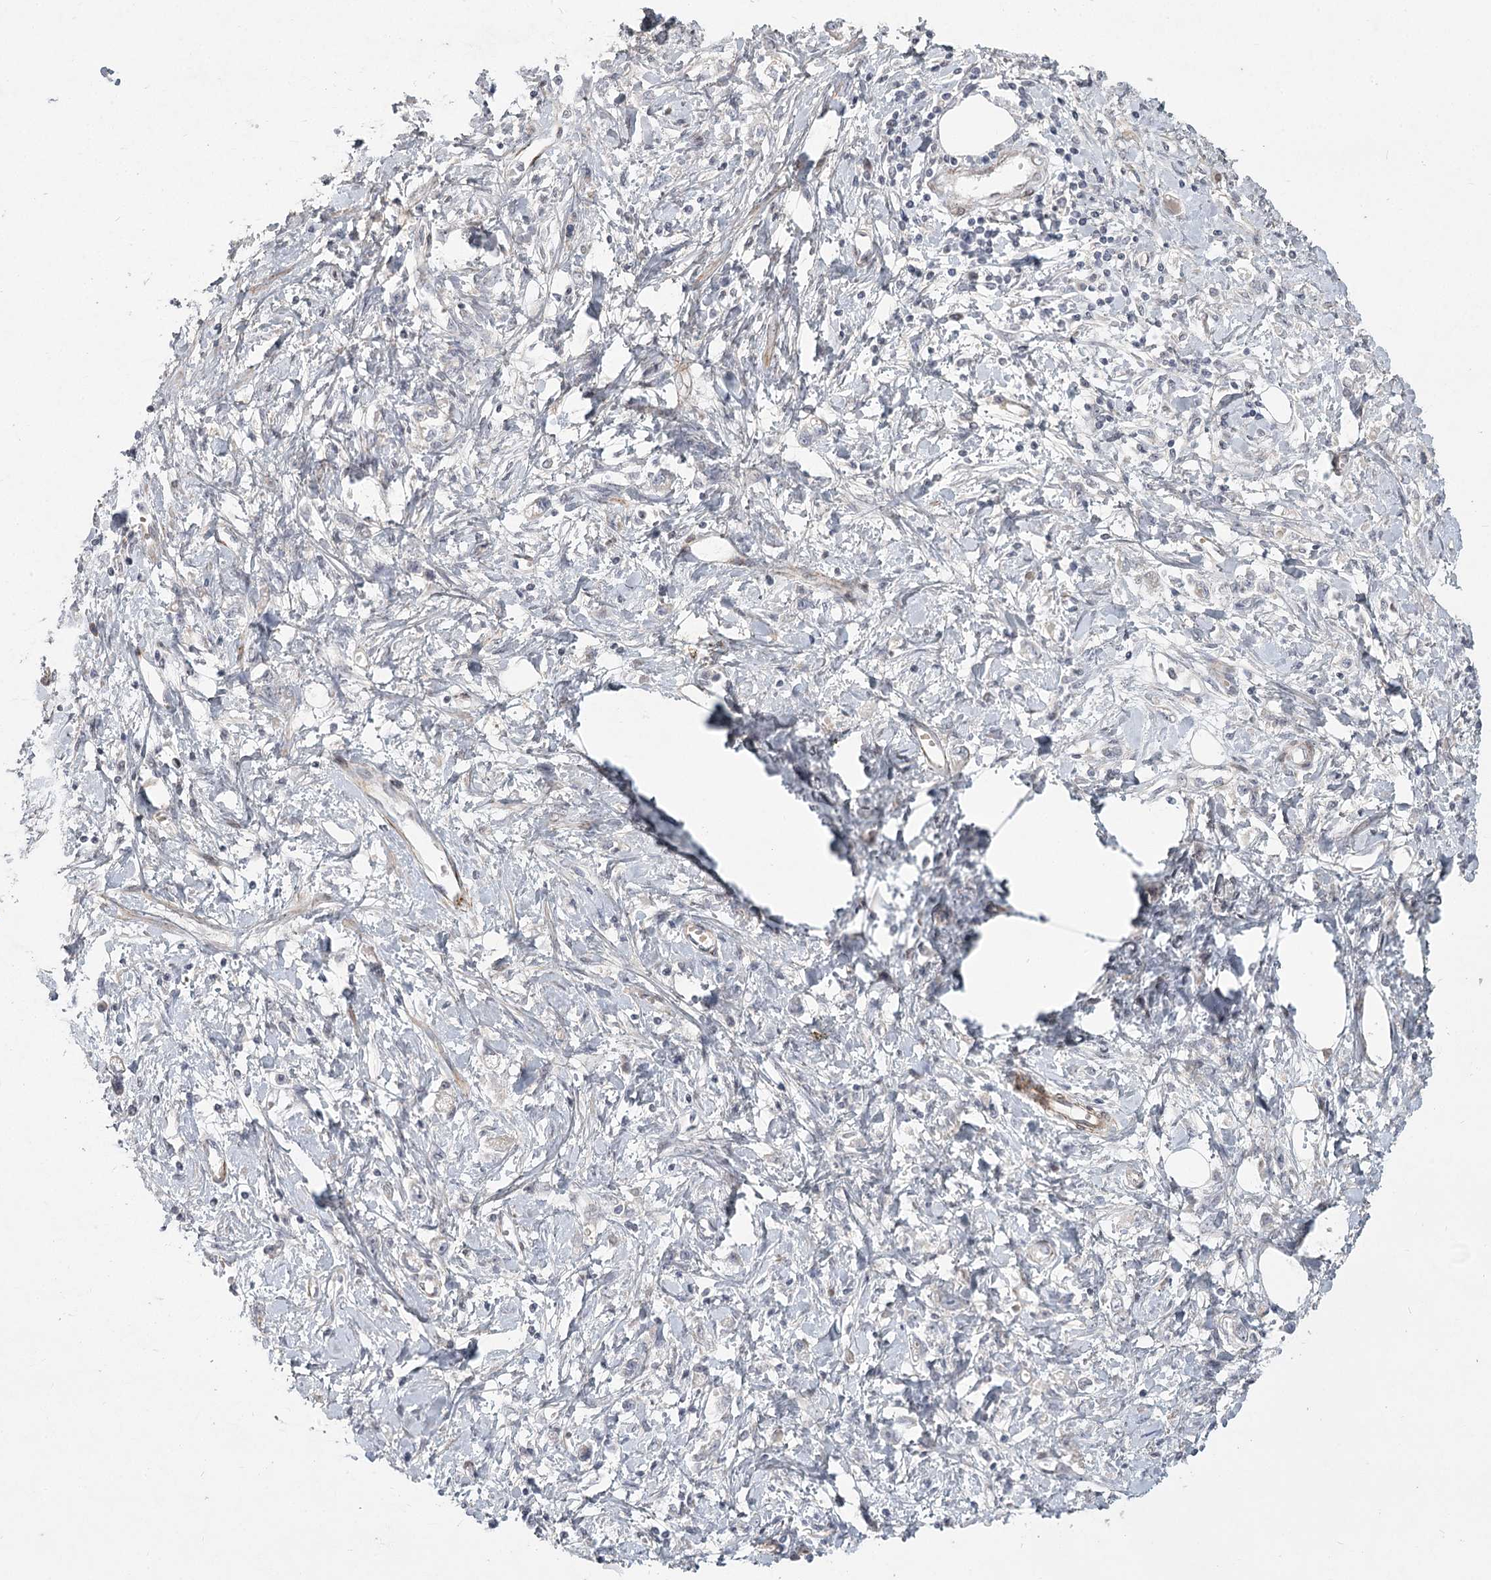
{"staining": {"intensity": "negative", "quantity": "none", "location": "none"}, "tissue": "stomach cancer", "cell_type": "Tumor cells", "image_type": "cancer", "snomed": [{"axis": "morphology", "description": "Adenocarcinoma, NOS"}, {"axis": "topography", "description": "Stomach"}], "caption": "Tumor cells show no significant protein positivity in adenocarcinoma (stomach). (Brightfield microscopy of DAB (3,3'-diaminobenzidine) IHC at high magnification).", "gene": "MEPE", "patient": {"sex": "female", "age": 76}}